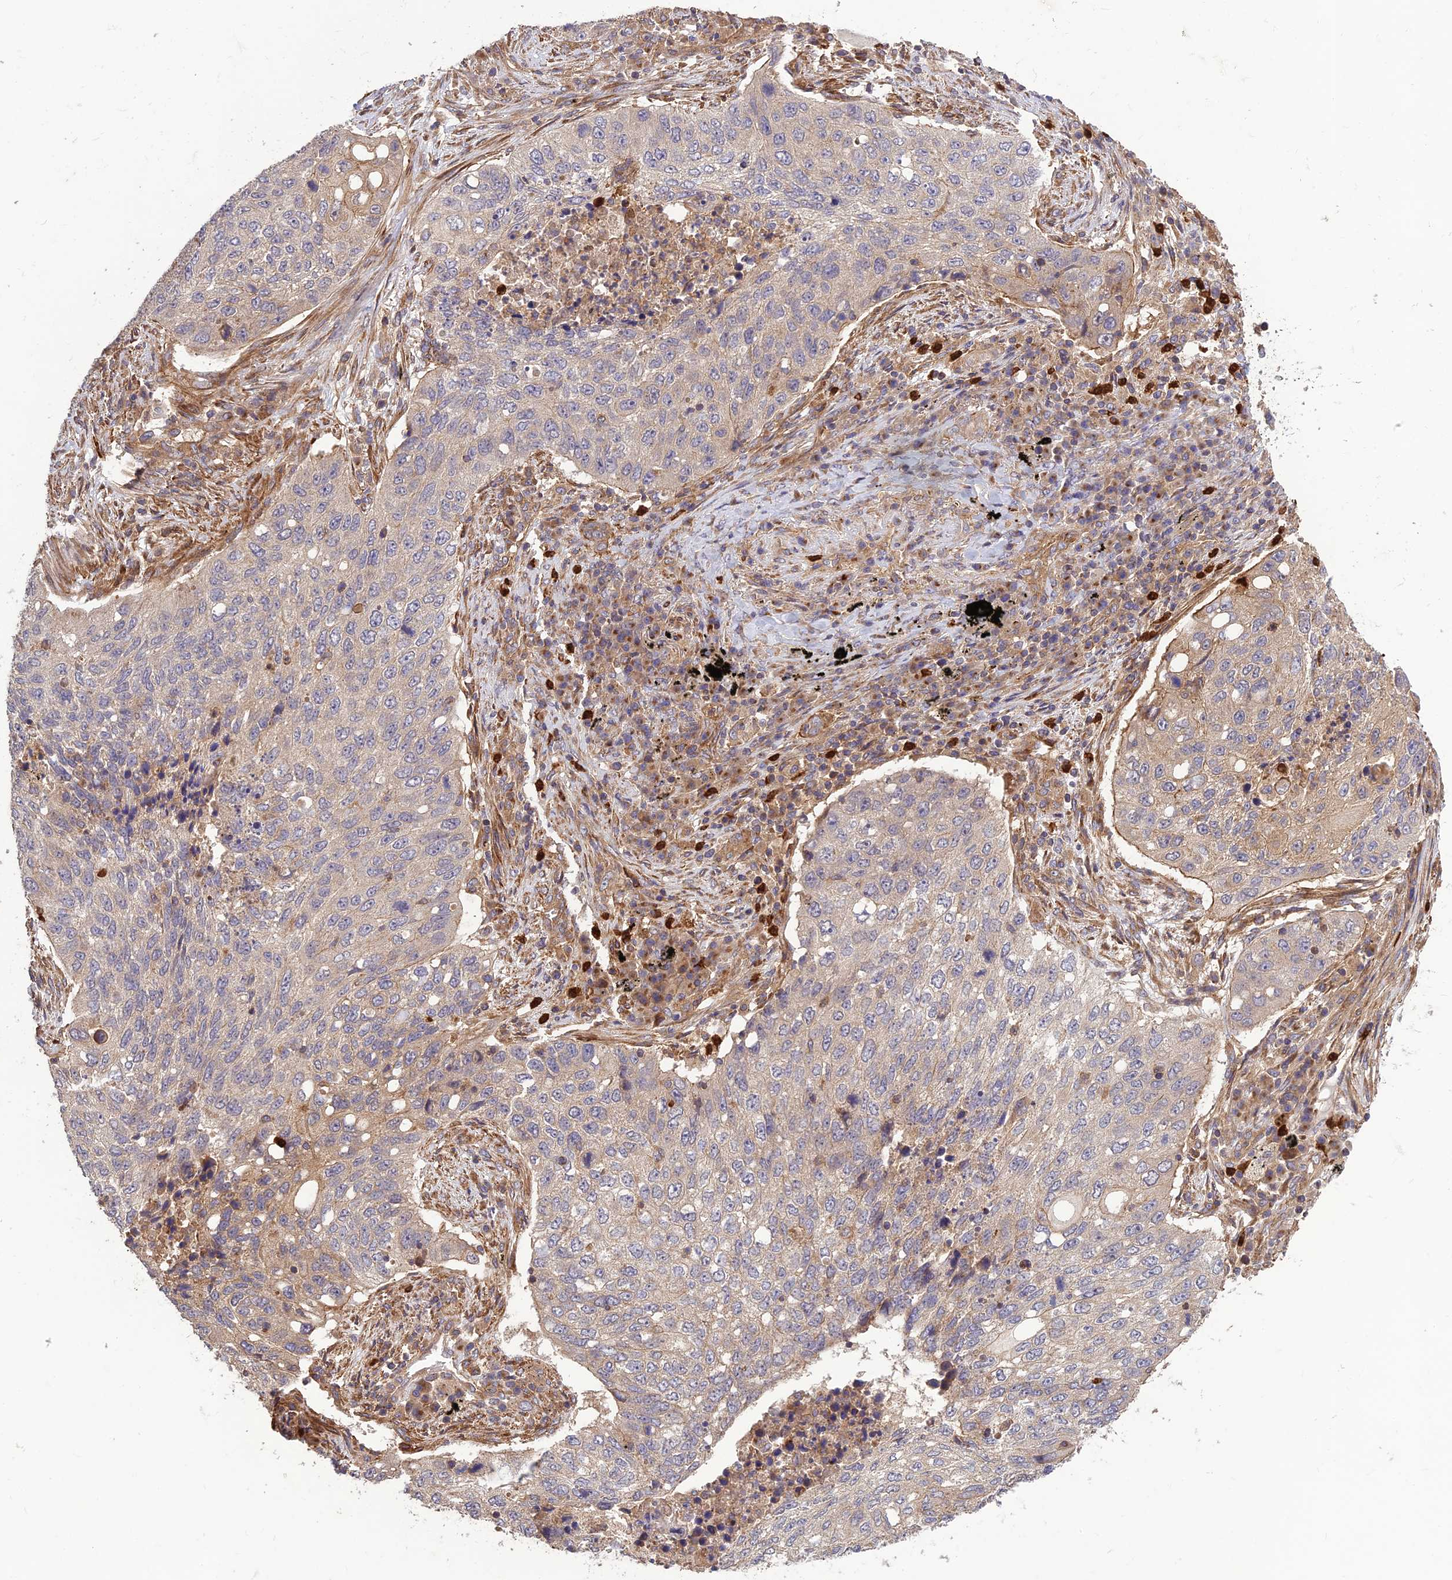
{"staining": {"intensity": "negative", "quantity": "none", "location": "none"}, "tissue": "lung cancer", "cell_type": "Tumor cells", "image_type": "cancer", "snomed": [{"axis": "morphology", "description": "Squamous cell carcinoma, NOS"}, {"axis": "topography", "description": "Lung"}], "caption": "This is a histopathology image of immunohistochemistry staining of lung cancer, which shows no staining in tumor cells.", "gene": "TMEM131L", "patient": {"sex": "female", "age": 63}}